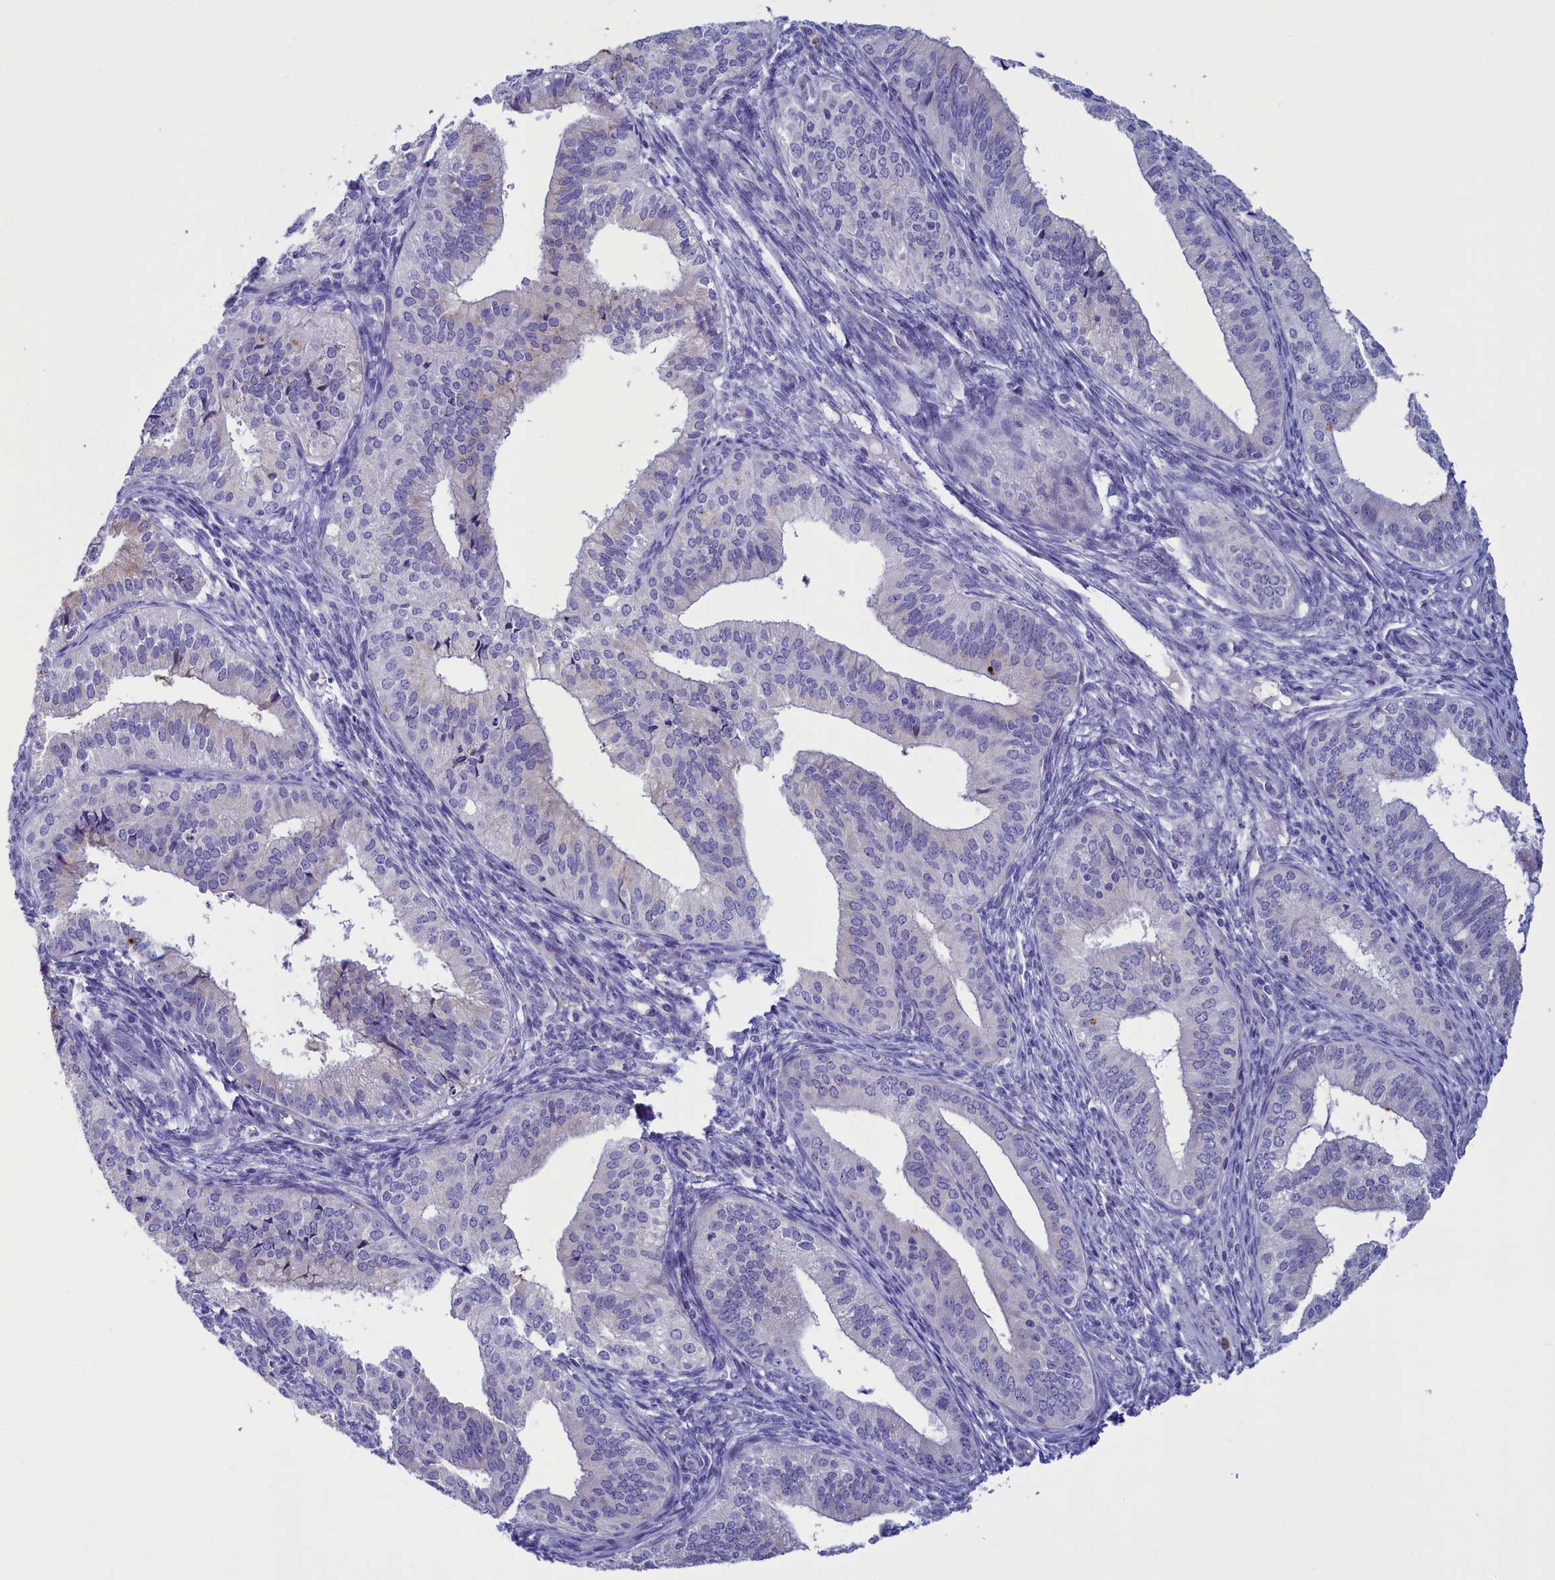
{"staining": {"intensity": "negative", "quantity": "none", "location": "none"}, "tissue": "endometrial cancer", "cell_type": "Tumor cells", "image_type": "cancer", "snomed": [{"axis": "morphology", "description": "Adenocarcinoma, NOS"}, {"axis": "topography", "description": "Endometrium"}], "caption": "This is an IHC histopathology image of adenocarcinoma (endometrial). There is no positivity in tumor cells.", "gene": "LOXL1", "patient": {"sex": "female", "age": 50}}